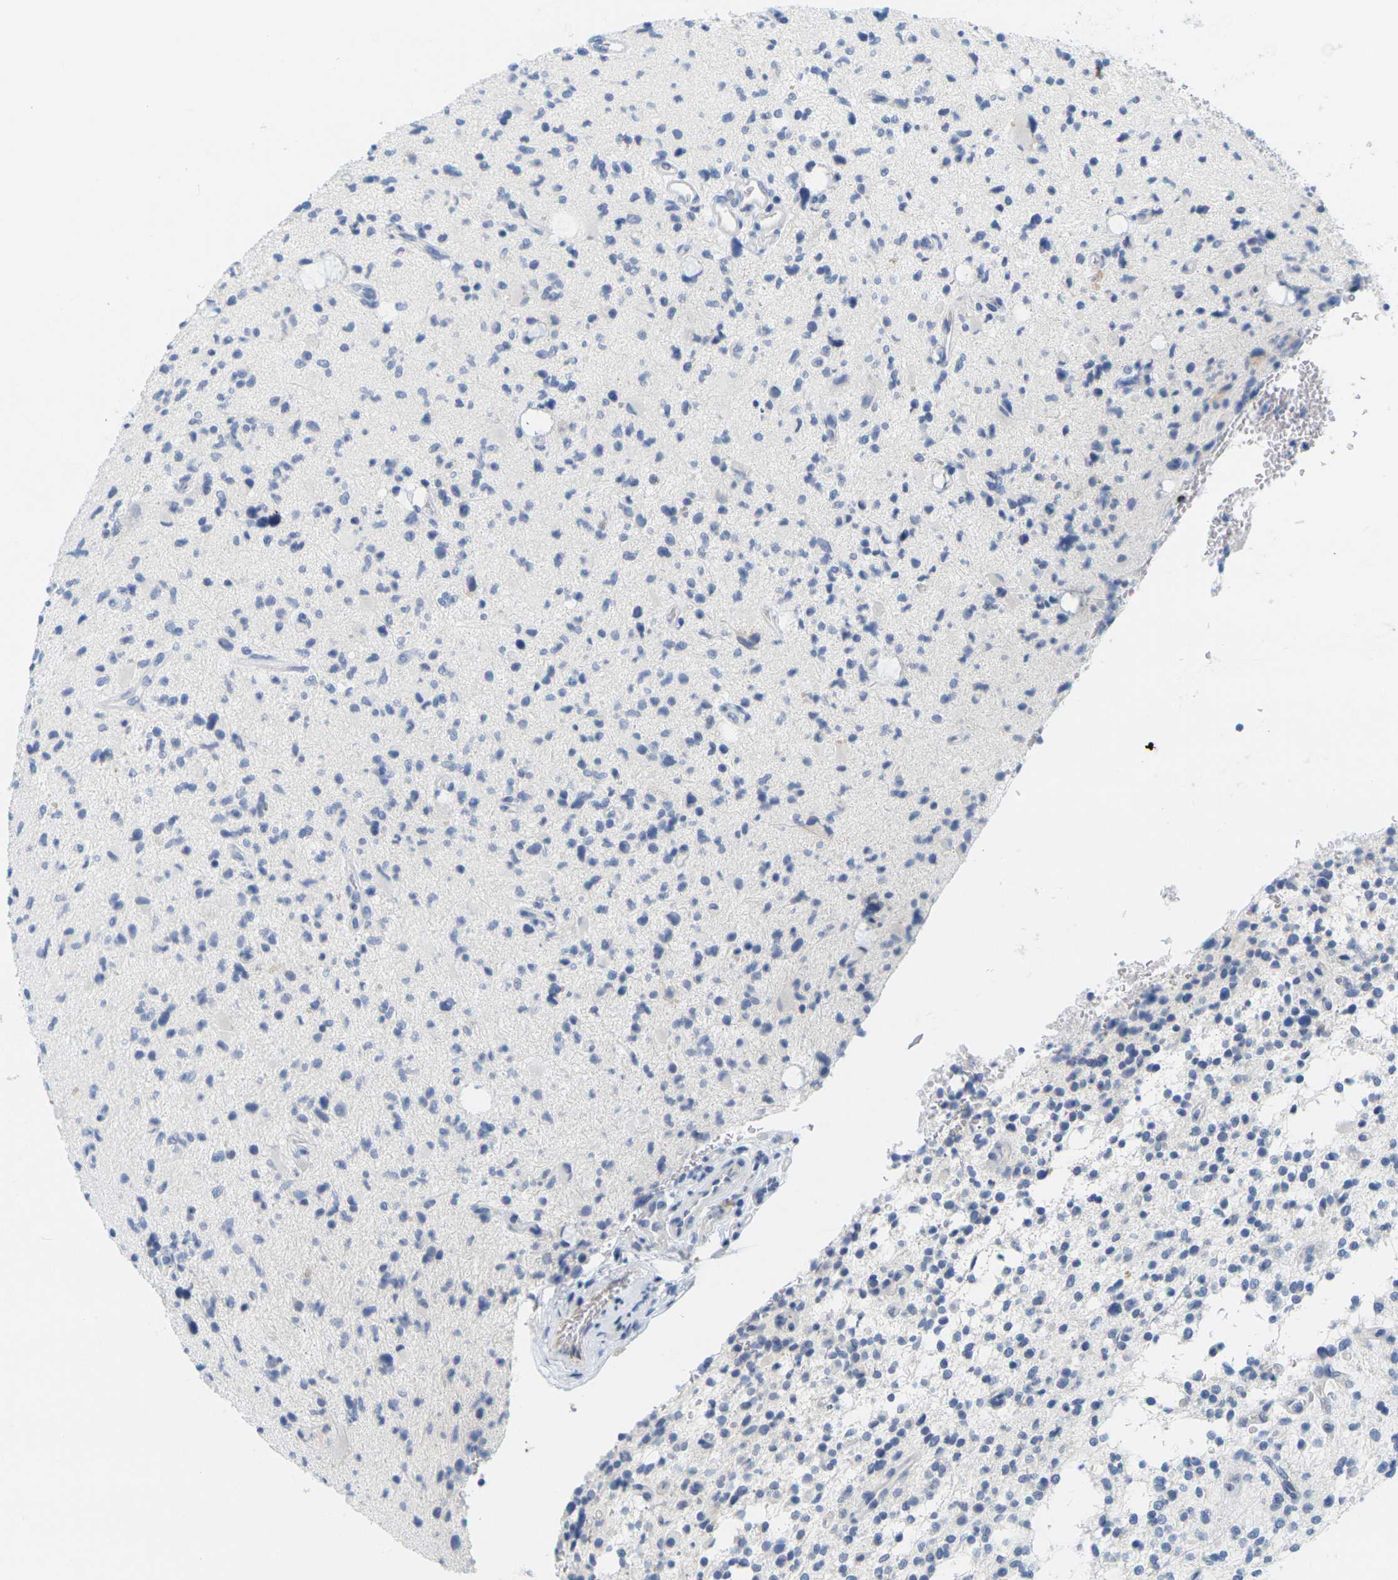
{"staining": {"intensity": "negative", "quantity": "none", "location": "none"}, "tissue": "glioma", "cell_type": "Tumor cells", "image_type": "cancer", "snomed": [{"axis": "morphology", "description": "Glioma, malignant, High grade"}, {"axis": "topography", "description": "Brain"}], "caption": "This is an IHC histopathology image of human glioma. There is no positivity in tumor cells.", "gene": "HLA-DOB", "patient": {"sex": "male", "age": 48}}